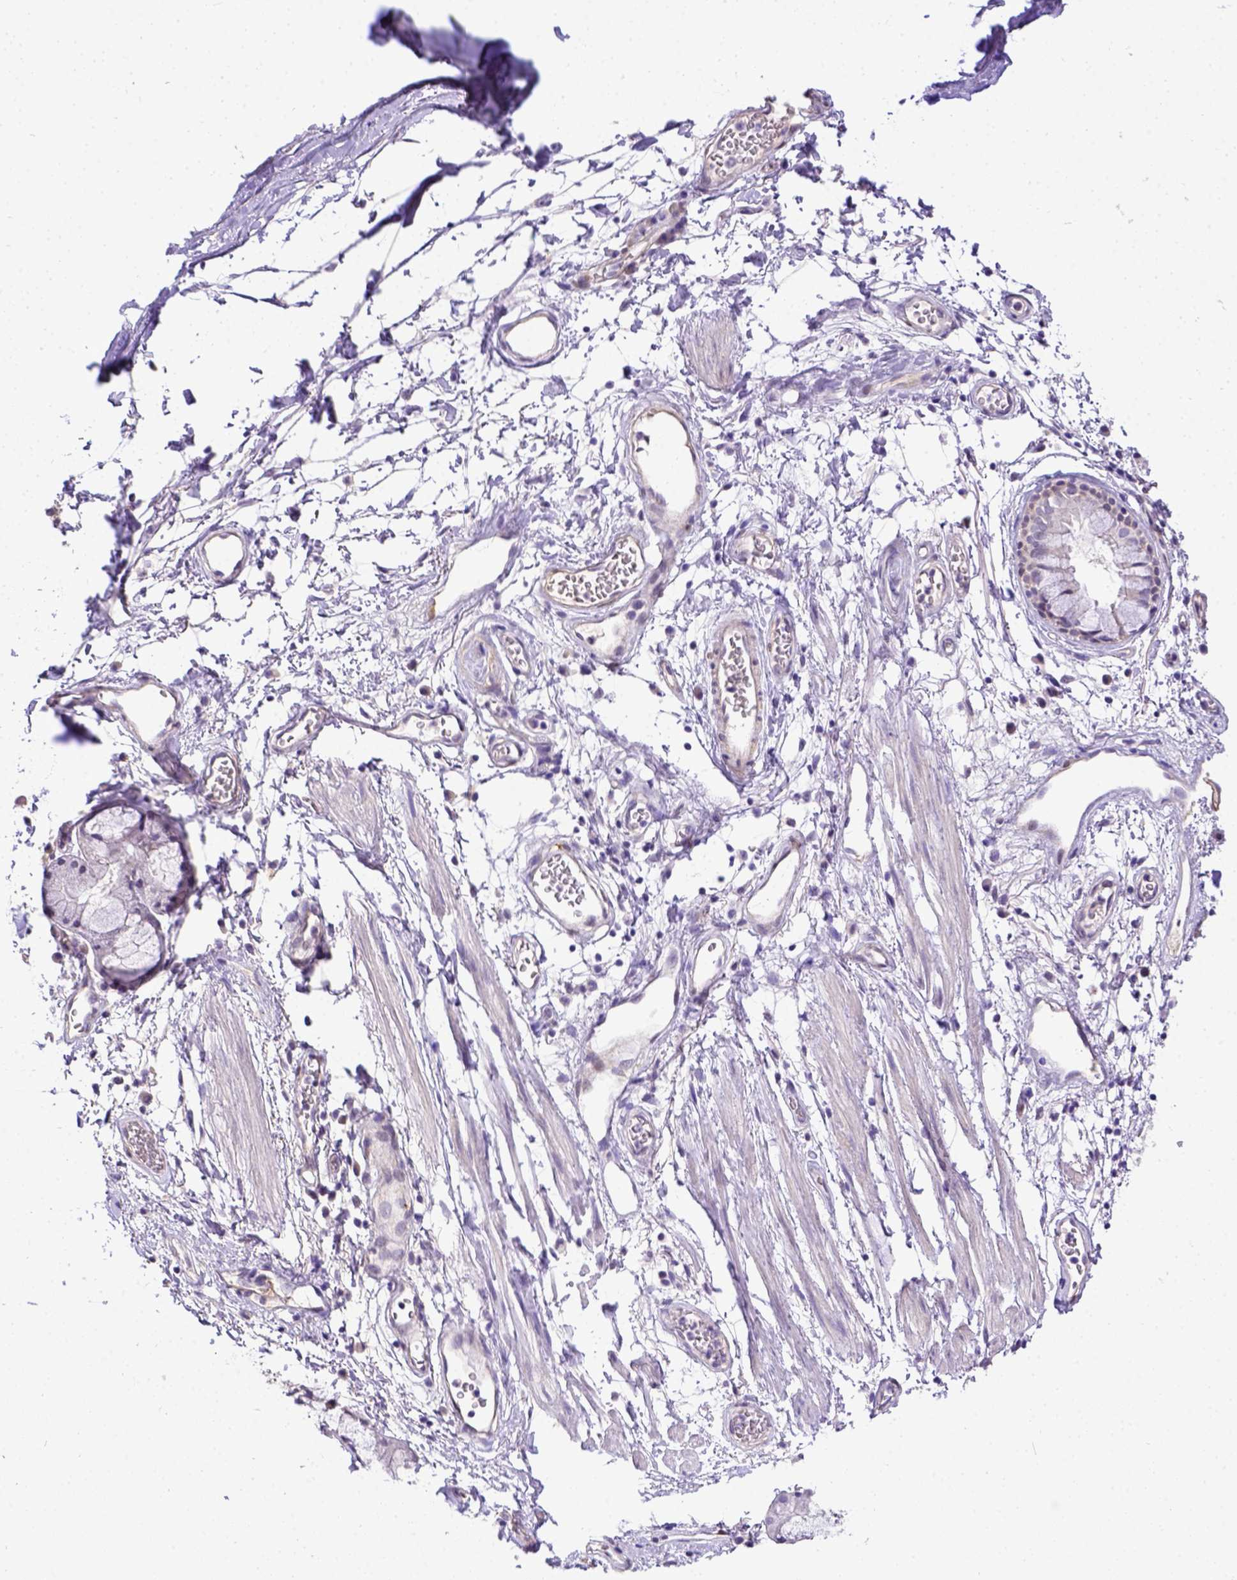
{"staining": {"intensity": "negative", "quantity": "none", "location": "none"}, "tissue": "adipose tissue", "cell_type": "Adipocytes", "image_type": "normal", "snomed": [{"axis": "morphology", "description": "Normal tissue, NOS"}, {"axis": "topography", "description": "Cartilage tissue"}, {"axis": "topography", "description": "Bronchus"}], "caption": "The immunohistochemistry photomicrograph has no significant positivity in adipocytes of adipose tissue. The staining is performed using DAB (3,3'-diaminobenzidine) brown chromogen with nuclei counter-stained in using hematoxylin.", "gene": "BTN1A1", "patient": {"sex": "male", "age": 58}}